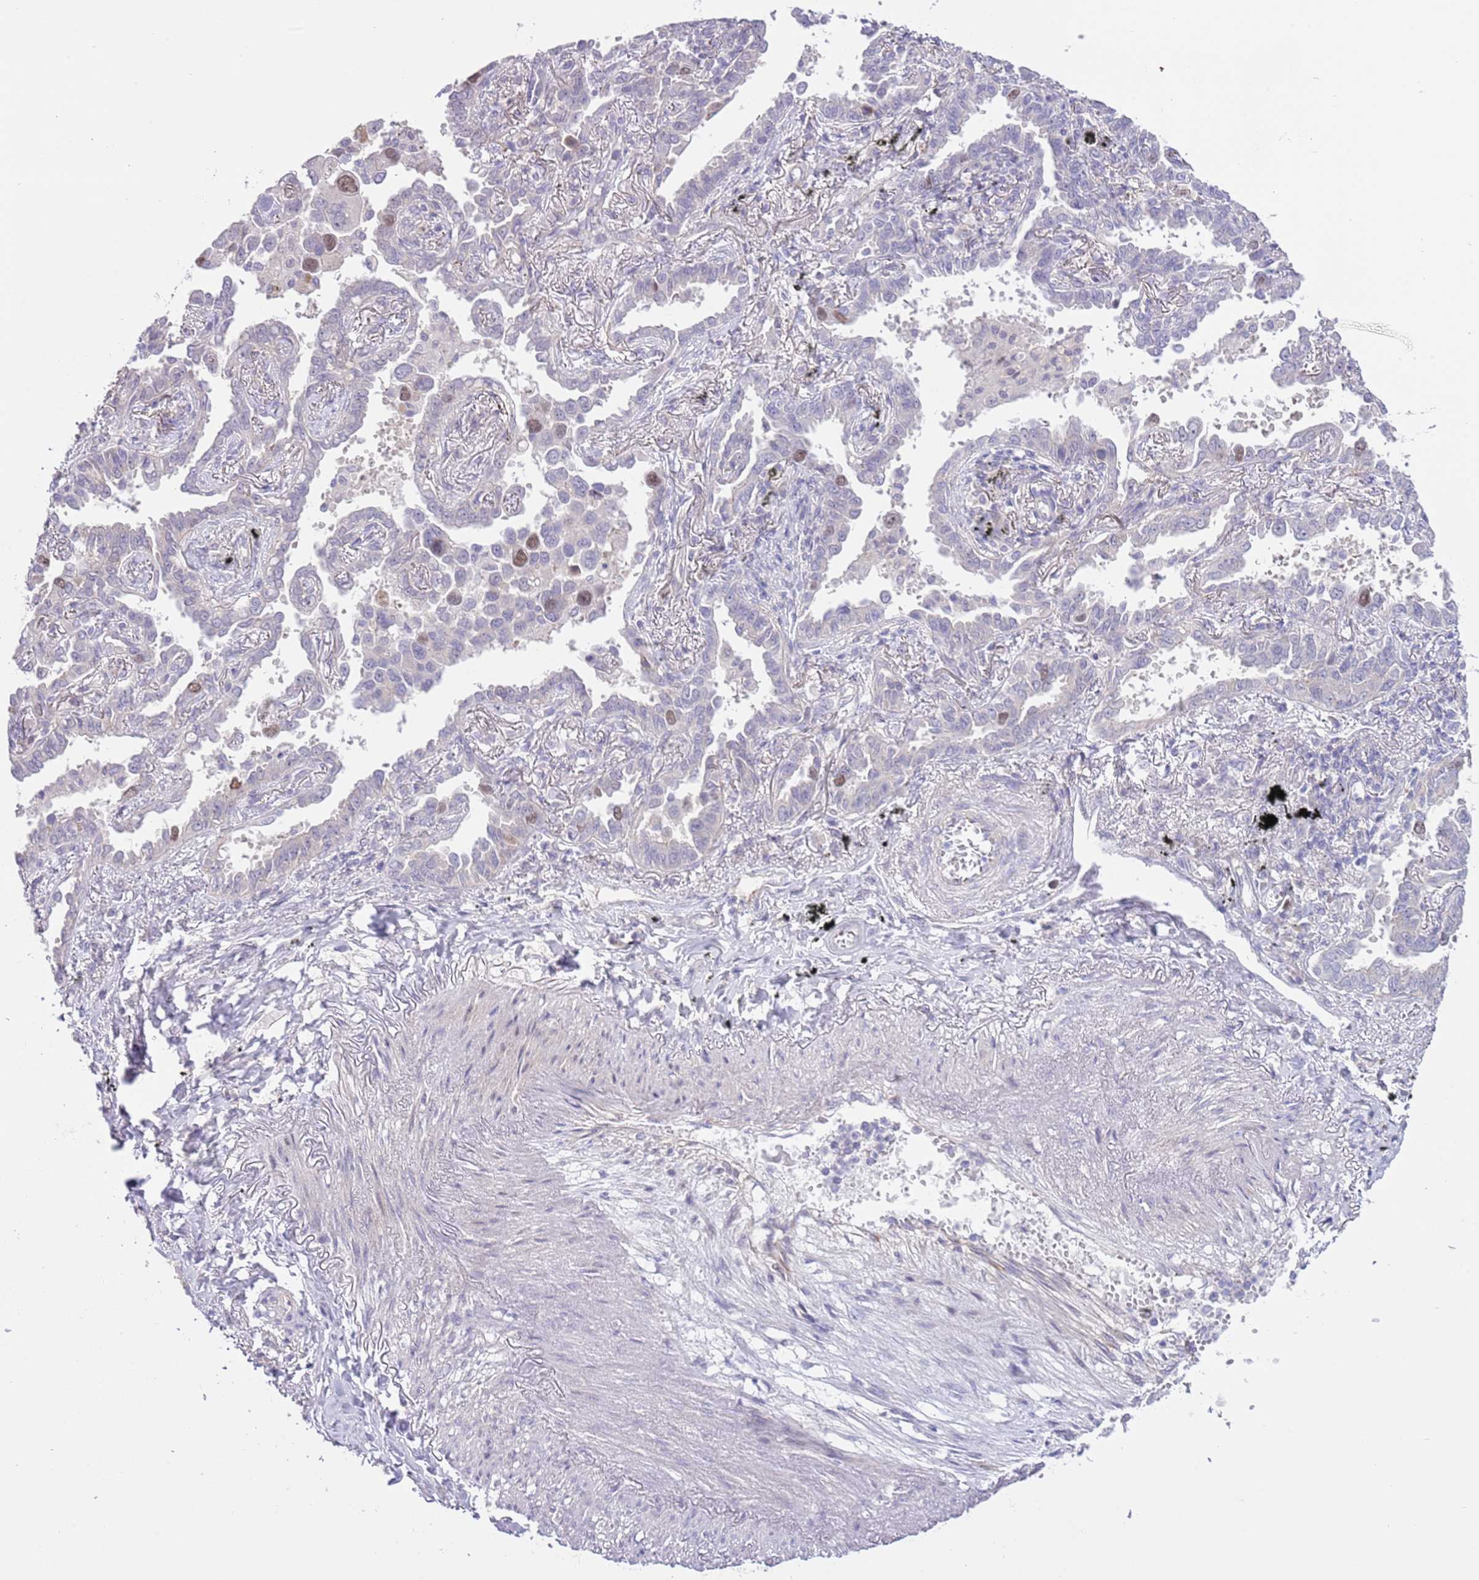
{"staining": {"intensity": "negative", "quantity": "none", "location": "none"}, "tissue": "lung cancer", "cell_type": "Tumor cells", "image_type": "cancer", "snomed": [{"axis": "morphology", "description": "Adenocarcinoma, NOS"}, {"axis": "topography", "description": "Lung"}], "caption": "A photomicrograph of human adenocarcinoma (lung) is negative for staining in tumor cells. (Brightfield microscopy of DAB immunohistochemistry at high magnification).", "gene": "FBRSL1", "patient": {"sex": "male", "age": 67}}